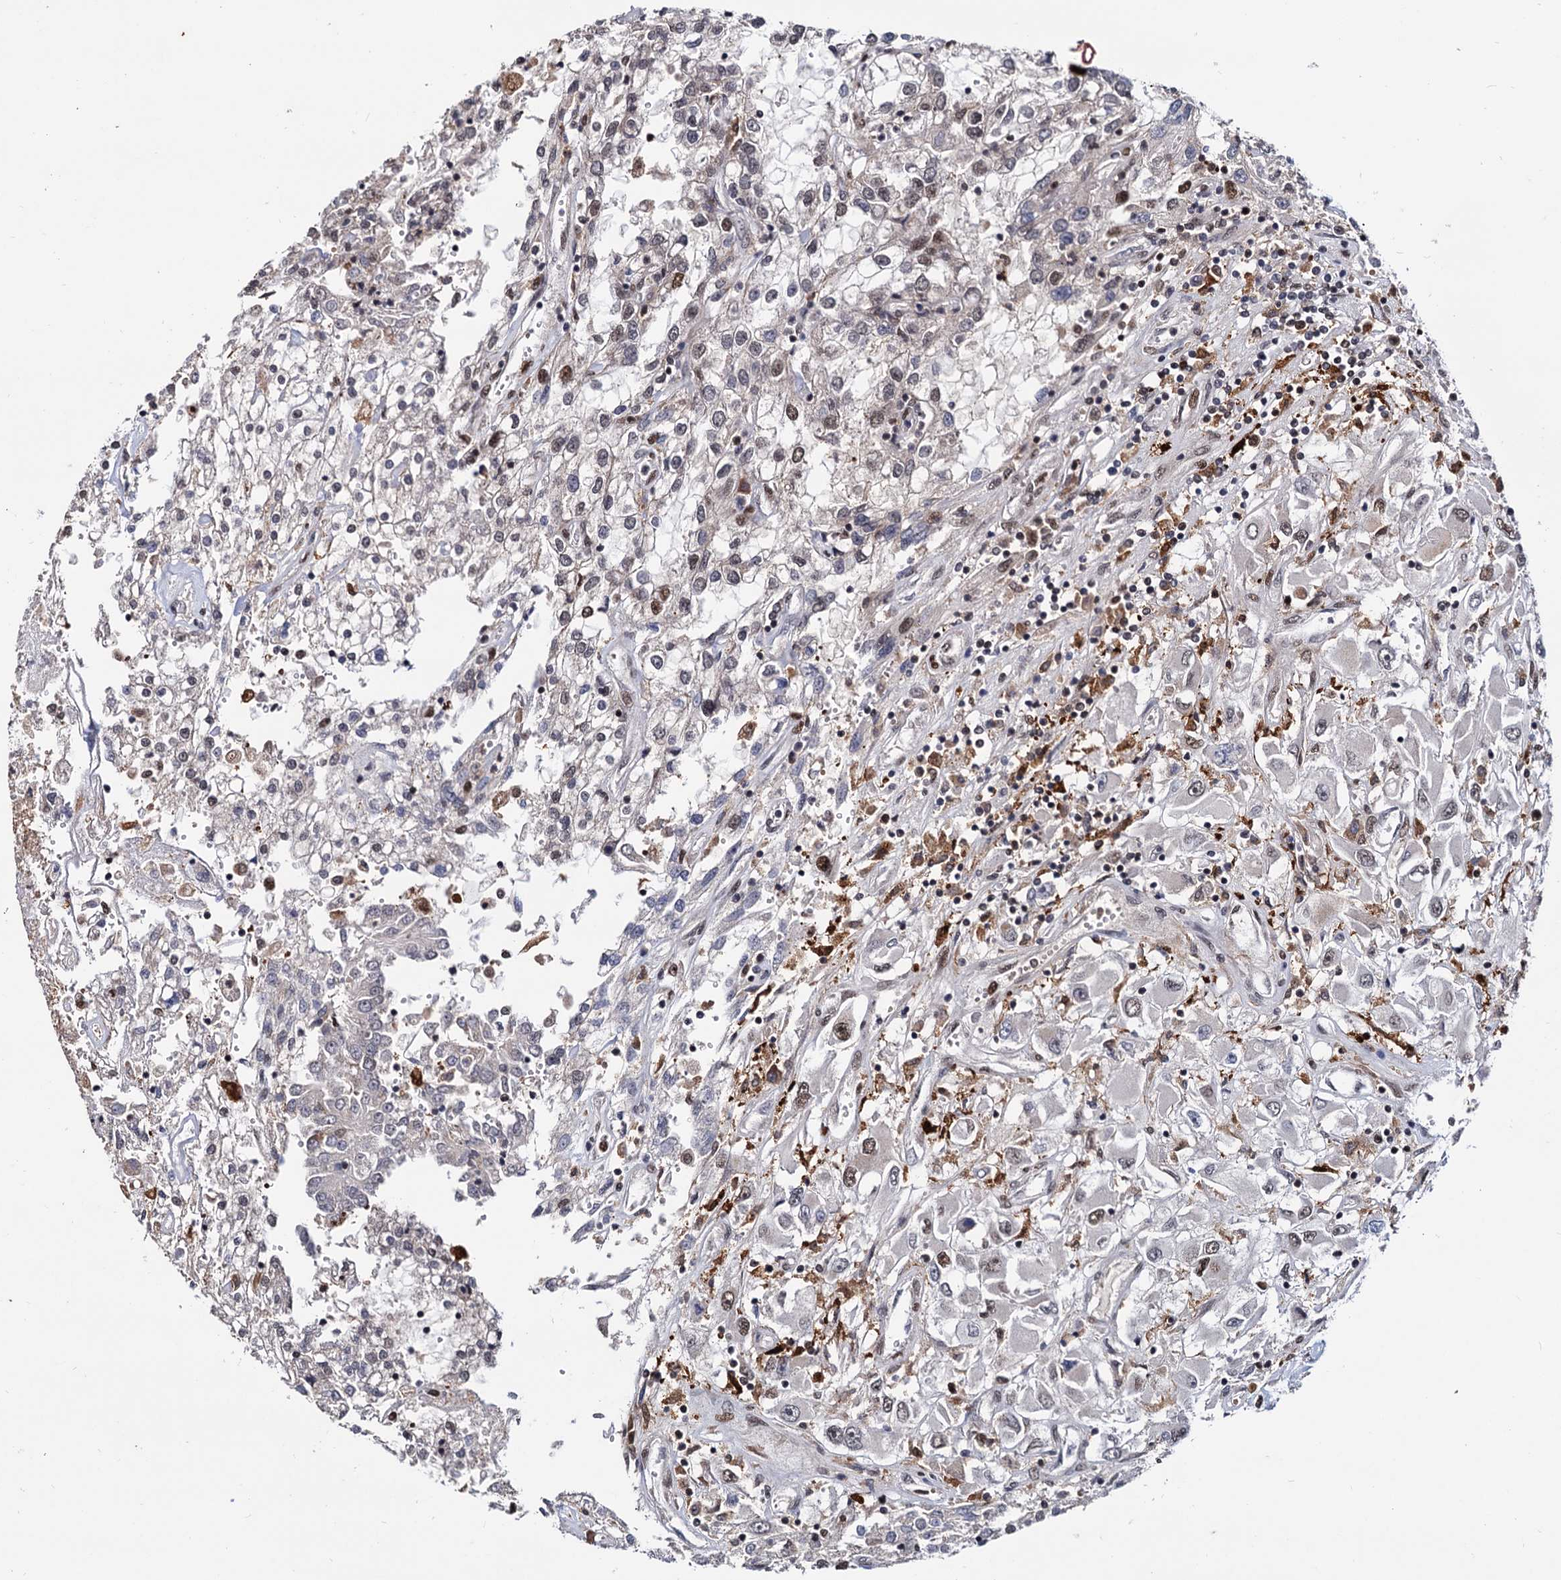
{"staining": {"intensity": "negative", "quantity": "none", "location": "none"}, "tissue": "renal cancer", "cell_type": "Tumor cells", "image_type": "cancer", "snomed": [{"axis": "morphology", "description": "Adenocarcinoma, NOS"}, {"axis": "topography", "description": "Kidney"}], "caption": "Tumor cells are negative for protein expression in human adenocarcinoma (renal).", "gene": "RNASEH2B", "patient": {"sex": "female", "age": 52}}